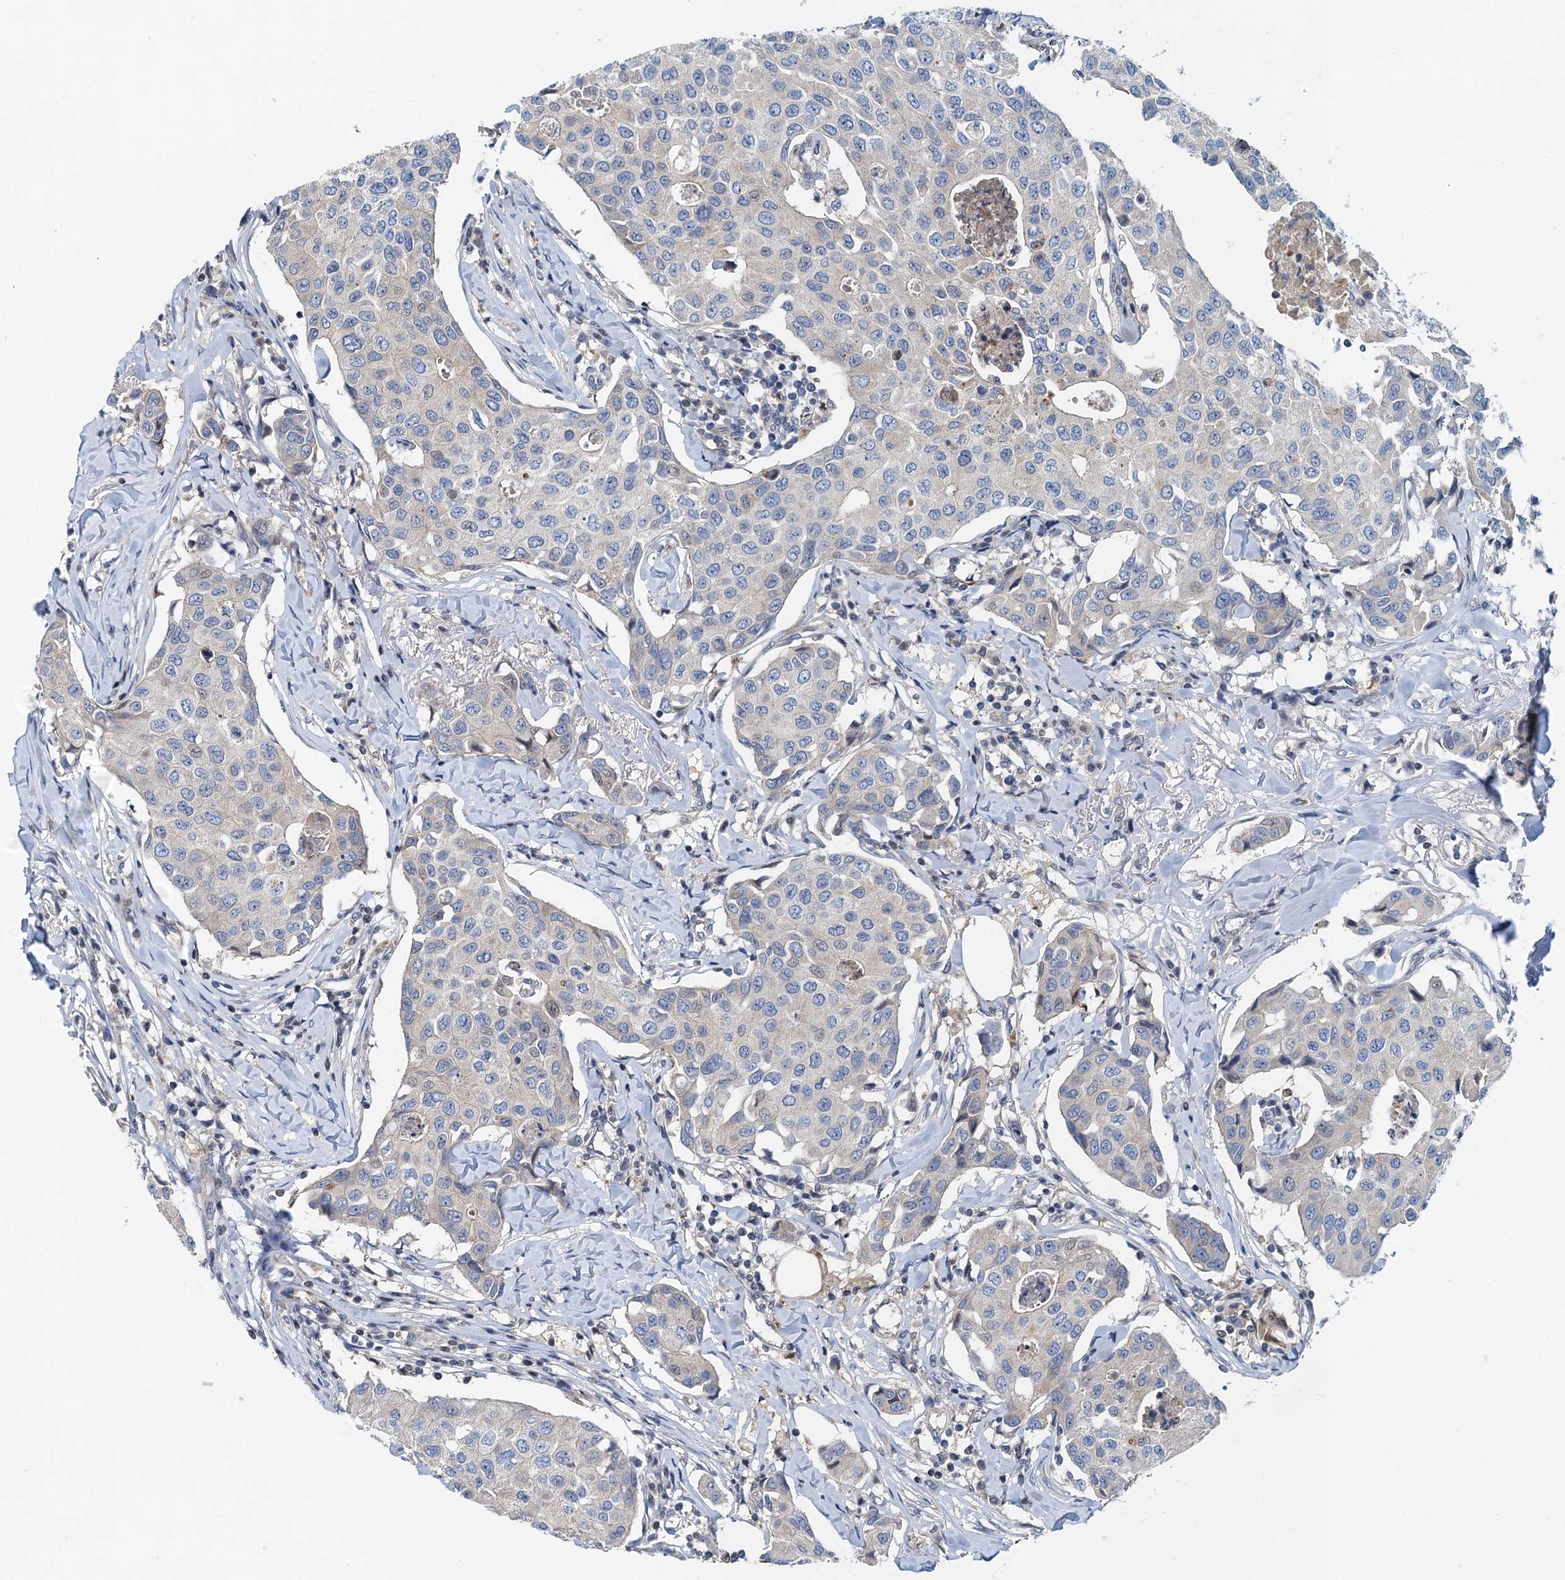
{"staining": {"intensity": "negative", "quantity": "none", "location": "none"}, "tissue": "breast cancer", "cell_type": "Tumor cells", "image_type": "cancer", "snomed": [{"axis": "morphology", "description": "Duct carcinoma"}, {"axis": "topography", "description": "Breast"}], "caption": "IHC photomicrograph of human breast cancer (intraductal carcinoma) stained for a protein (brown), which reveals no positivity in tumor cells.", "gene": "NBEA", "patient": {"sex": "female", "age": 80}}